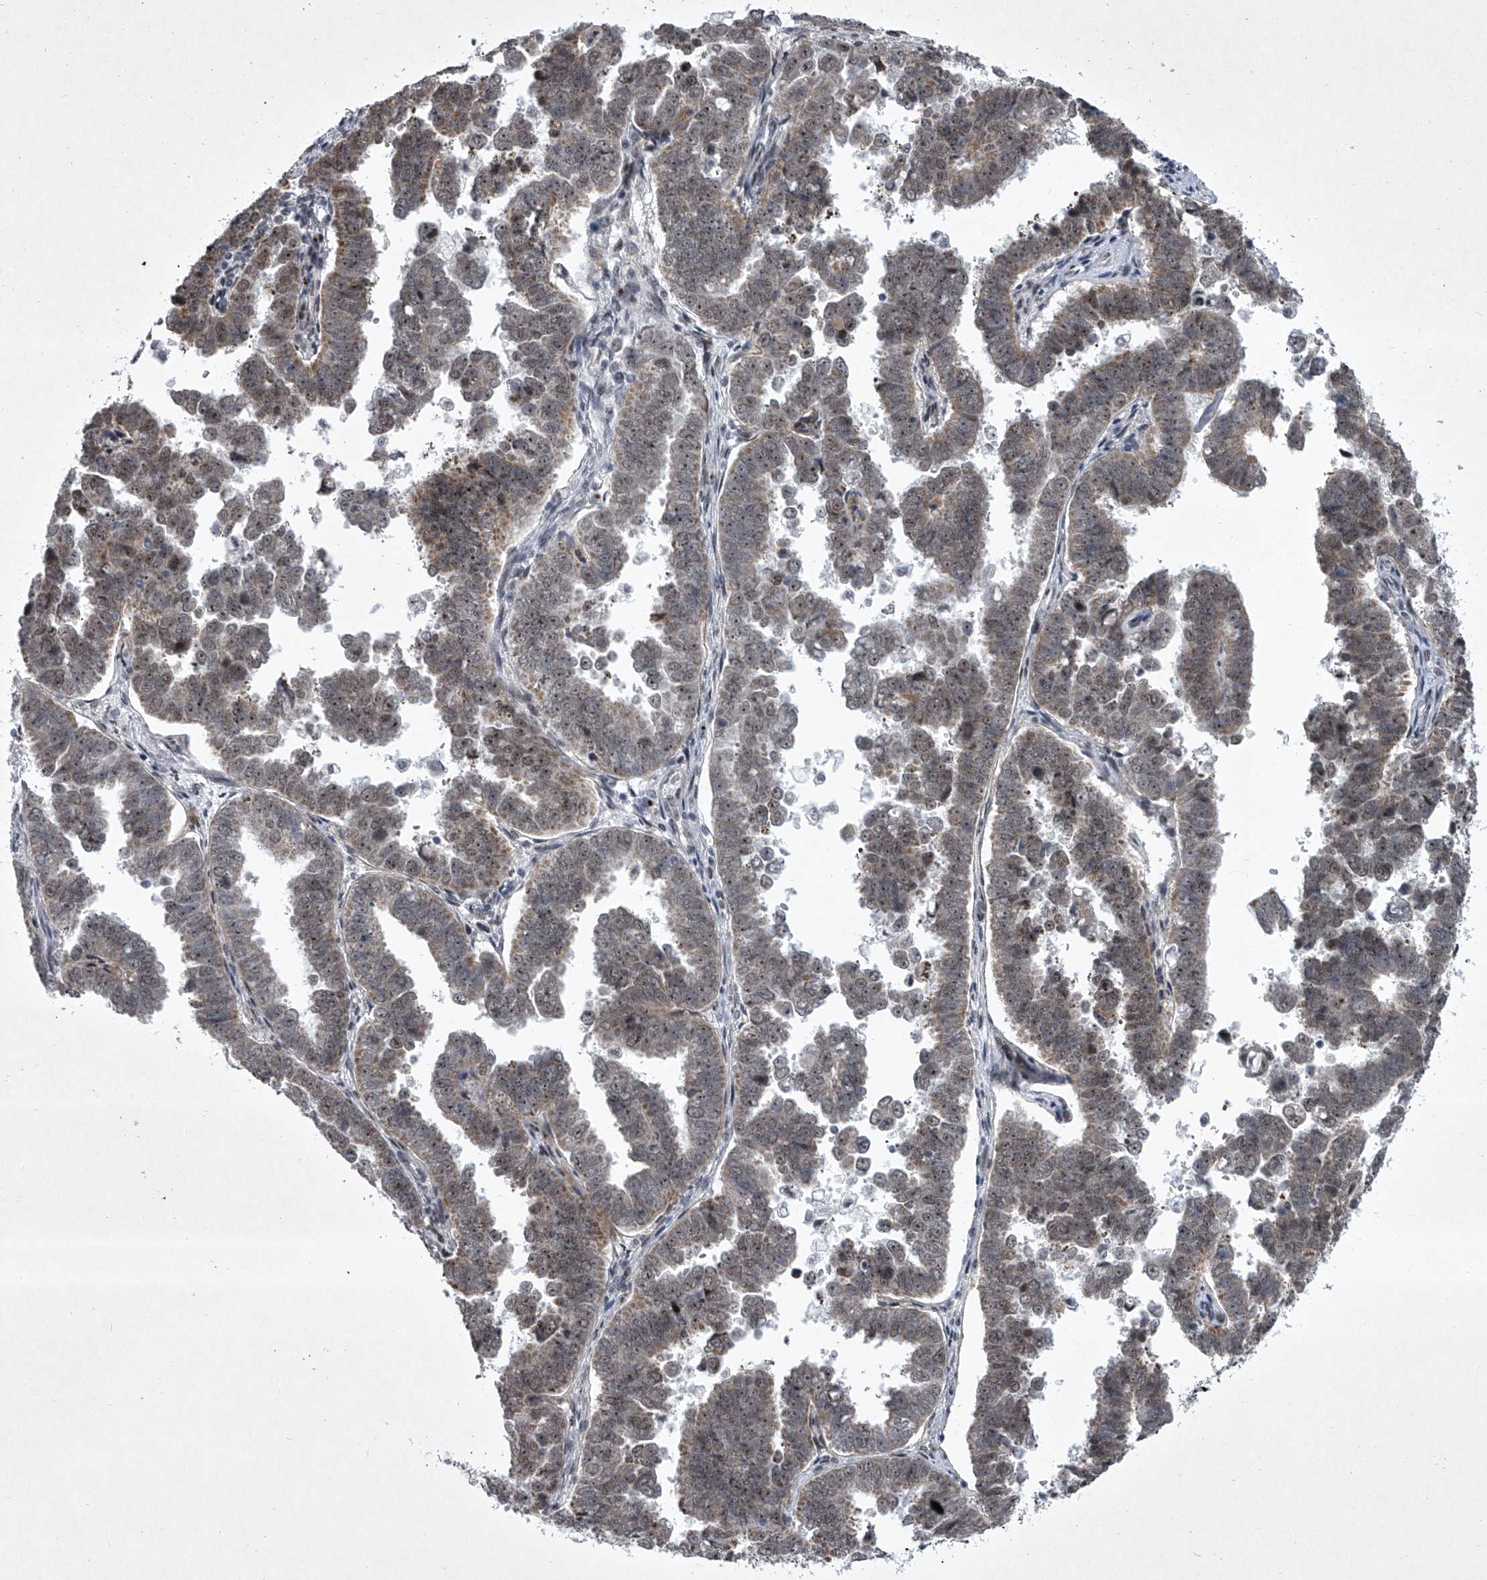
{"staining": {"intensity": "moderate", "quantity": "25%-75%", "location": "cytoplasmic/membranous,nuclear"}, "tissue": "endometrial cancer", "cell_type": "Tumor cells", "image_type": "cancer", "snomed": [{"axis": "morphology", "description": "Adenocarcinoma, NOS"}, {"axis": "topography", "description": "Endometrium"}], "caption": "Approximately 25%-75% of tumor cells in endometrial cancer (adenocarcinoma) show moderate cytoplasmic/membranous and nuclear protein expression as visualized by brown immunohistochemical staining.", "gene": "MLLT1", "patient": {"sex": "female", "age": 75}}